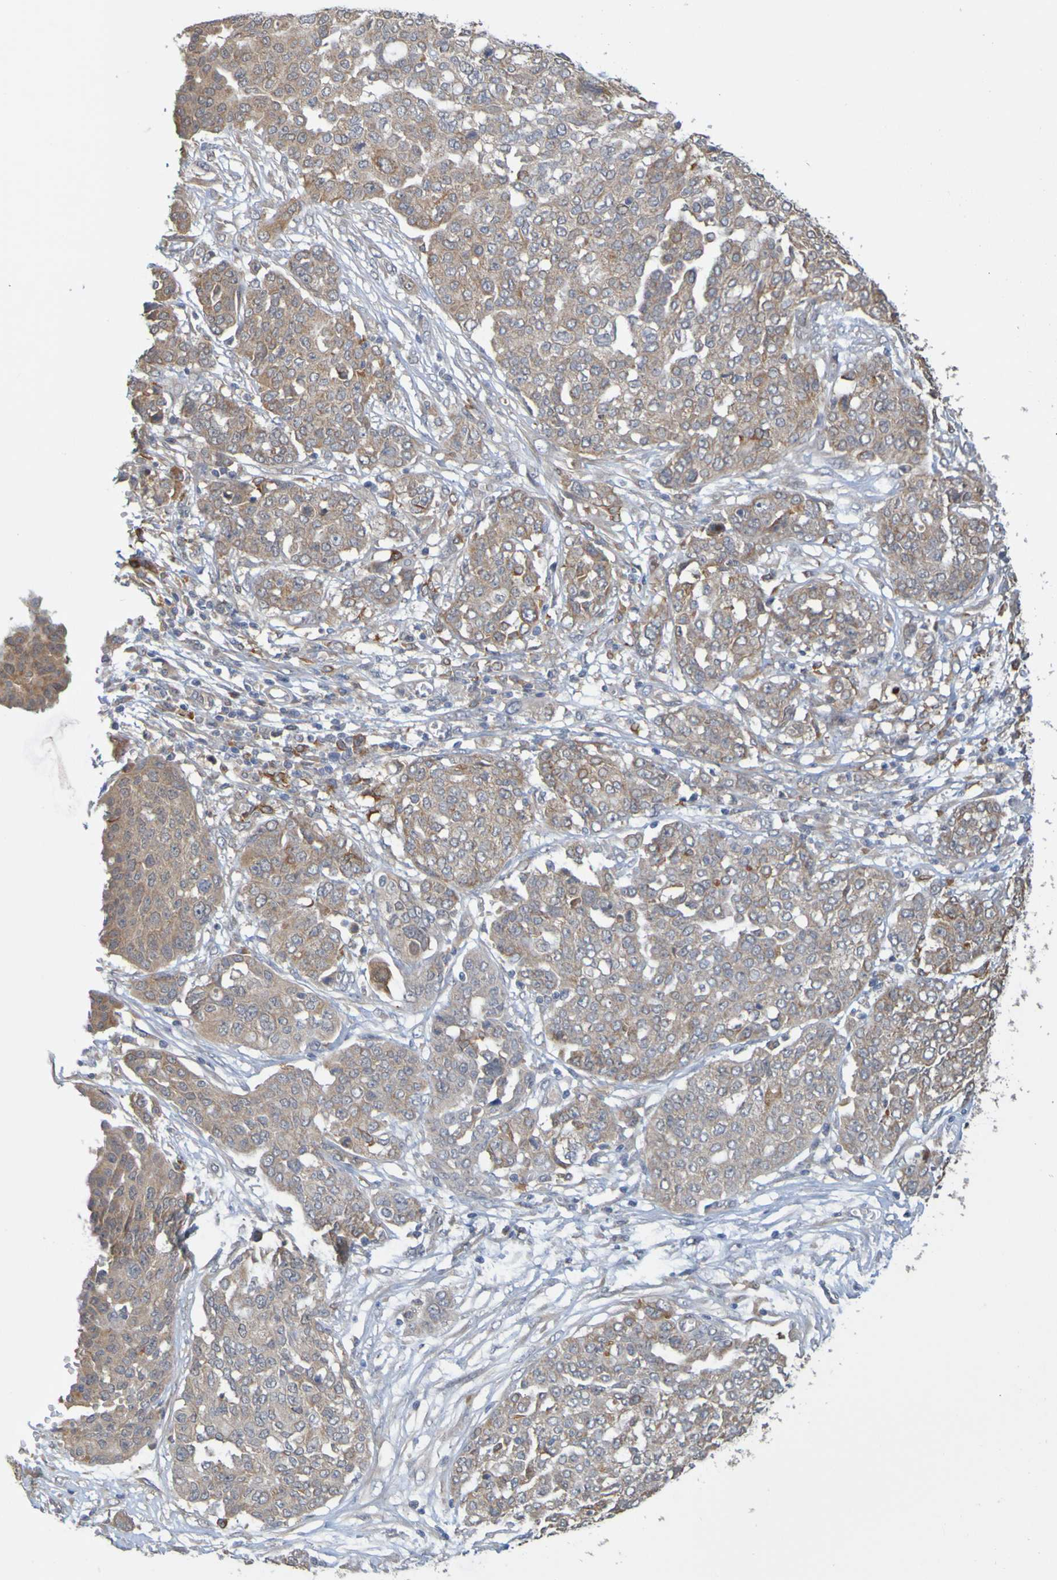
{"staining": {"intensity": "moderate", "quantity": "25%-75%", "location": "cytoplasmic/membranous"}, "tissue": "ovarian cancer", "cell_type": "Tumor cells", "image_type": "cancer", "snomed": [{"axis": "morphology", "description": "Cystadenocarcinoma, serous, NOS"}, {"axis": "topography", "description": "Soft tissue"}, {"axis": "topography", "description": "Ovary"}], "caption": "Approximately 25%-75% of tumor cells in human ovarian cancer show moderate cytoplasmic/membranous protein staining as visualized by brown immunohistochemical staining.", "gene": "NAV2", "patient": {"sex": "female", "age": 57}}